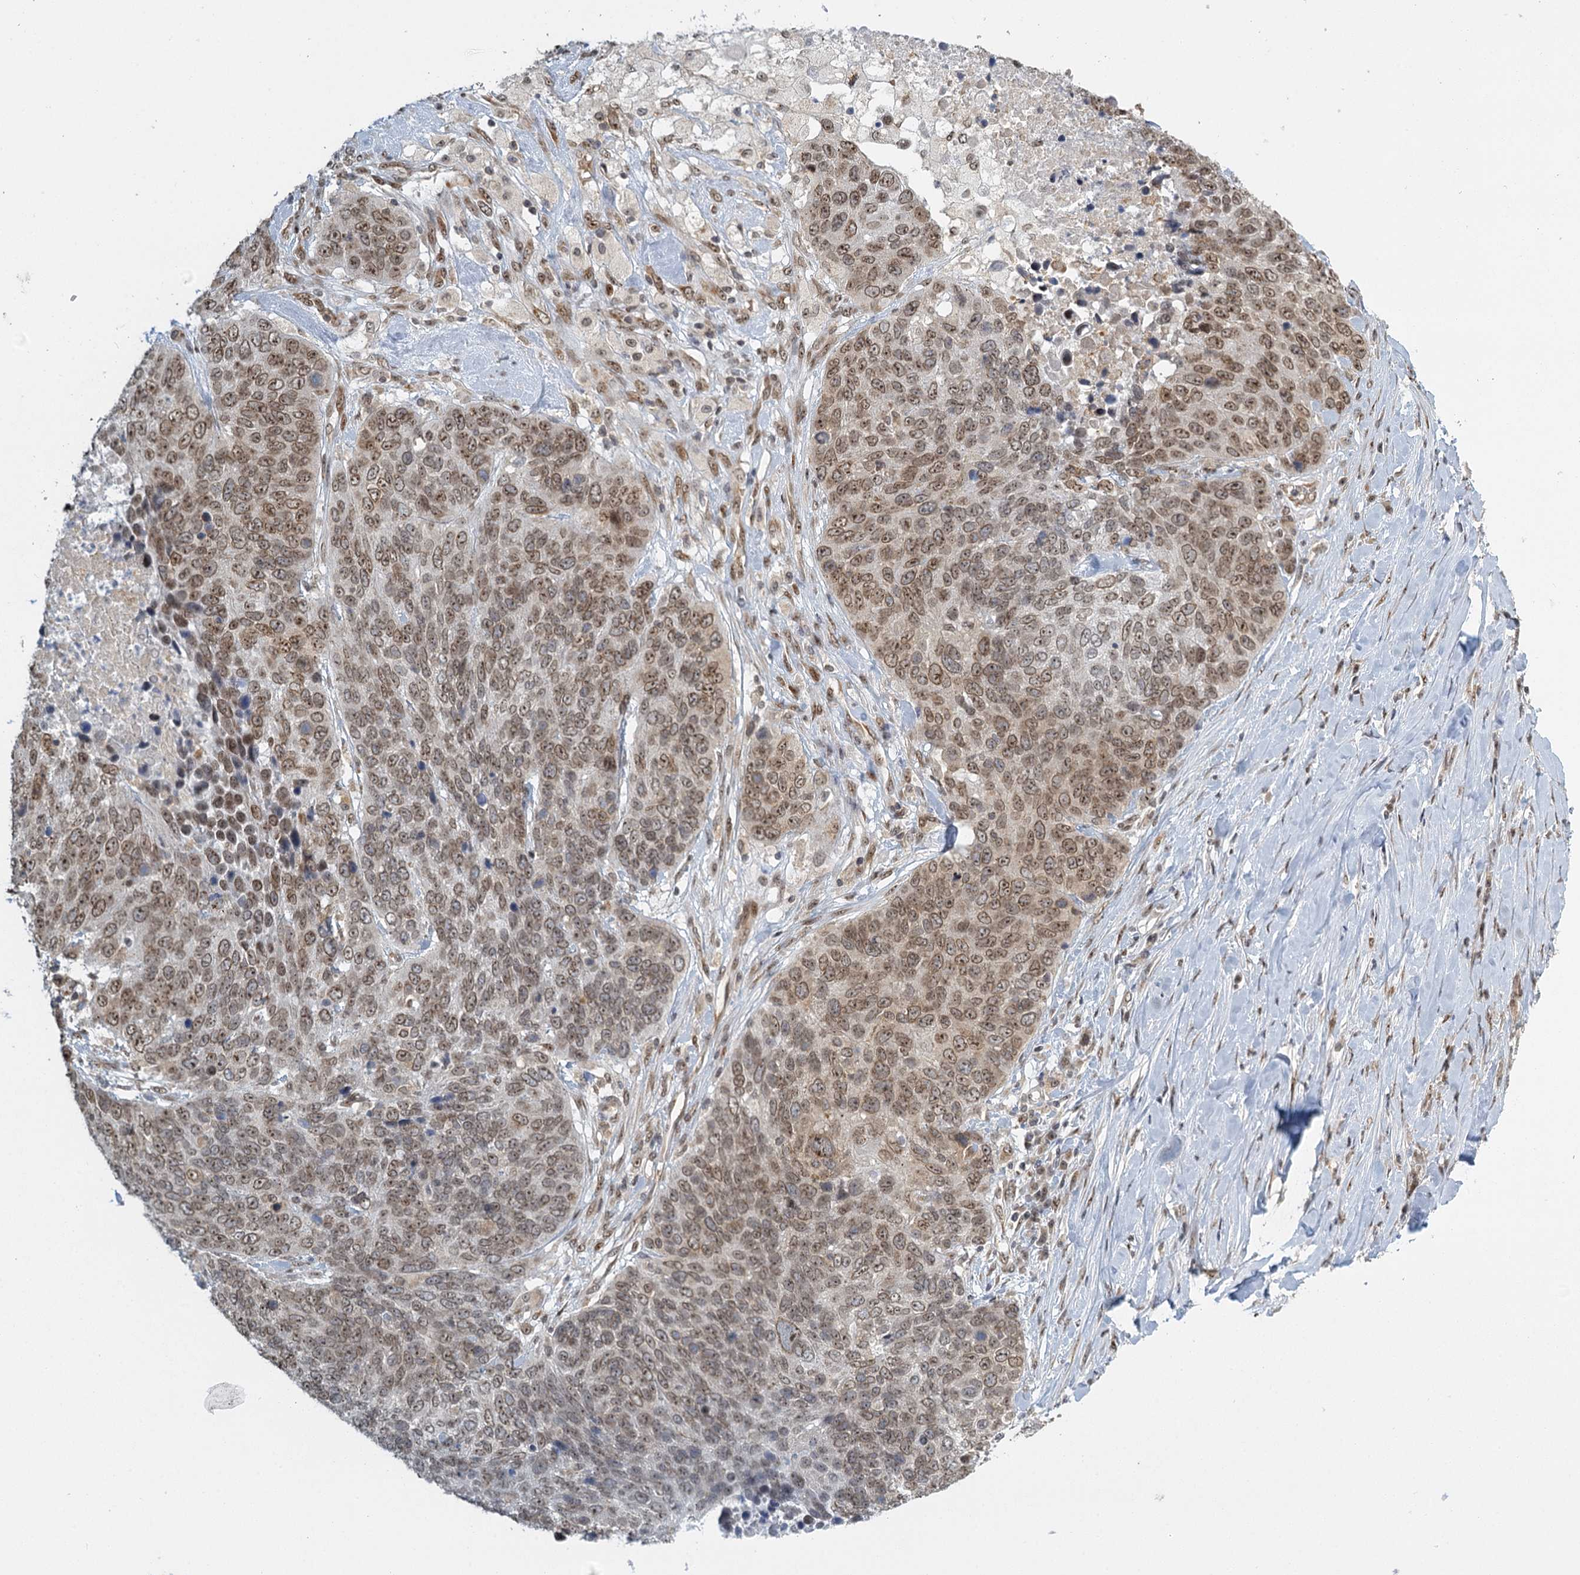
{"staining": {"intensity": "weak", "quantity": "25%-75%", "location": "nuclear"}, "tissue": "lung cancer", "cell_type": "Tumor cells", "image_type": "cancer", "snomed": [{"axis": "morphology", "description": "Normal tissue, NOS"}, {"axis": "morphology", "description": "Squamous cell carcinoma, NOS"}, {"axis": "topography", "description": "Lymph node"}, {"axis": "topography", "description": "Lung"}], "caption": "About 25%-75% of tumor cells in lung cancer (squamous cell carcinoma) display weak nuclear protein expression as visualized by brown immunohistochemical staining.", "gene": "TREX1", "patient": {"sex": "male", "age": 66}}